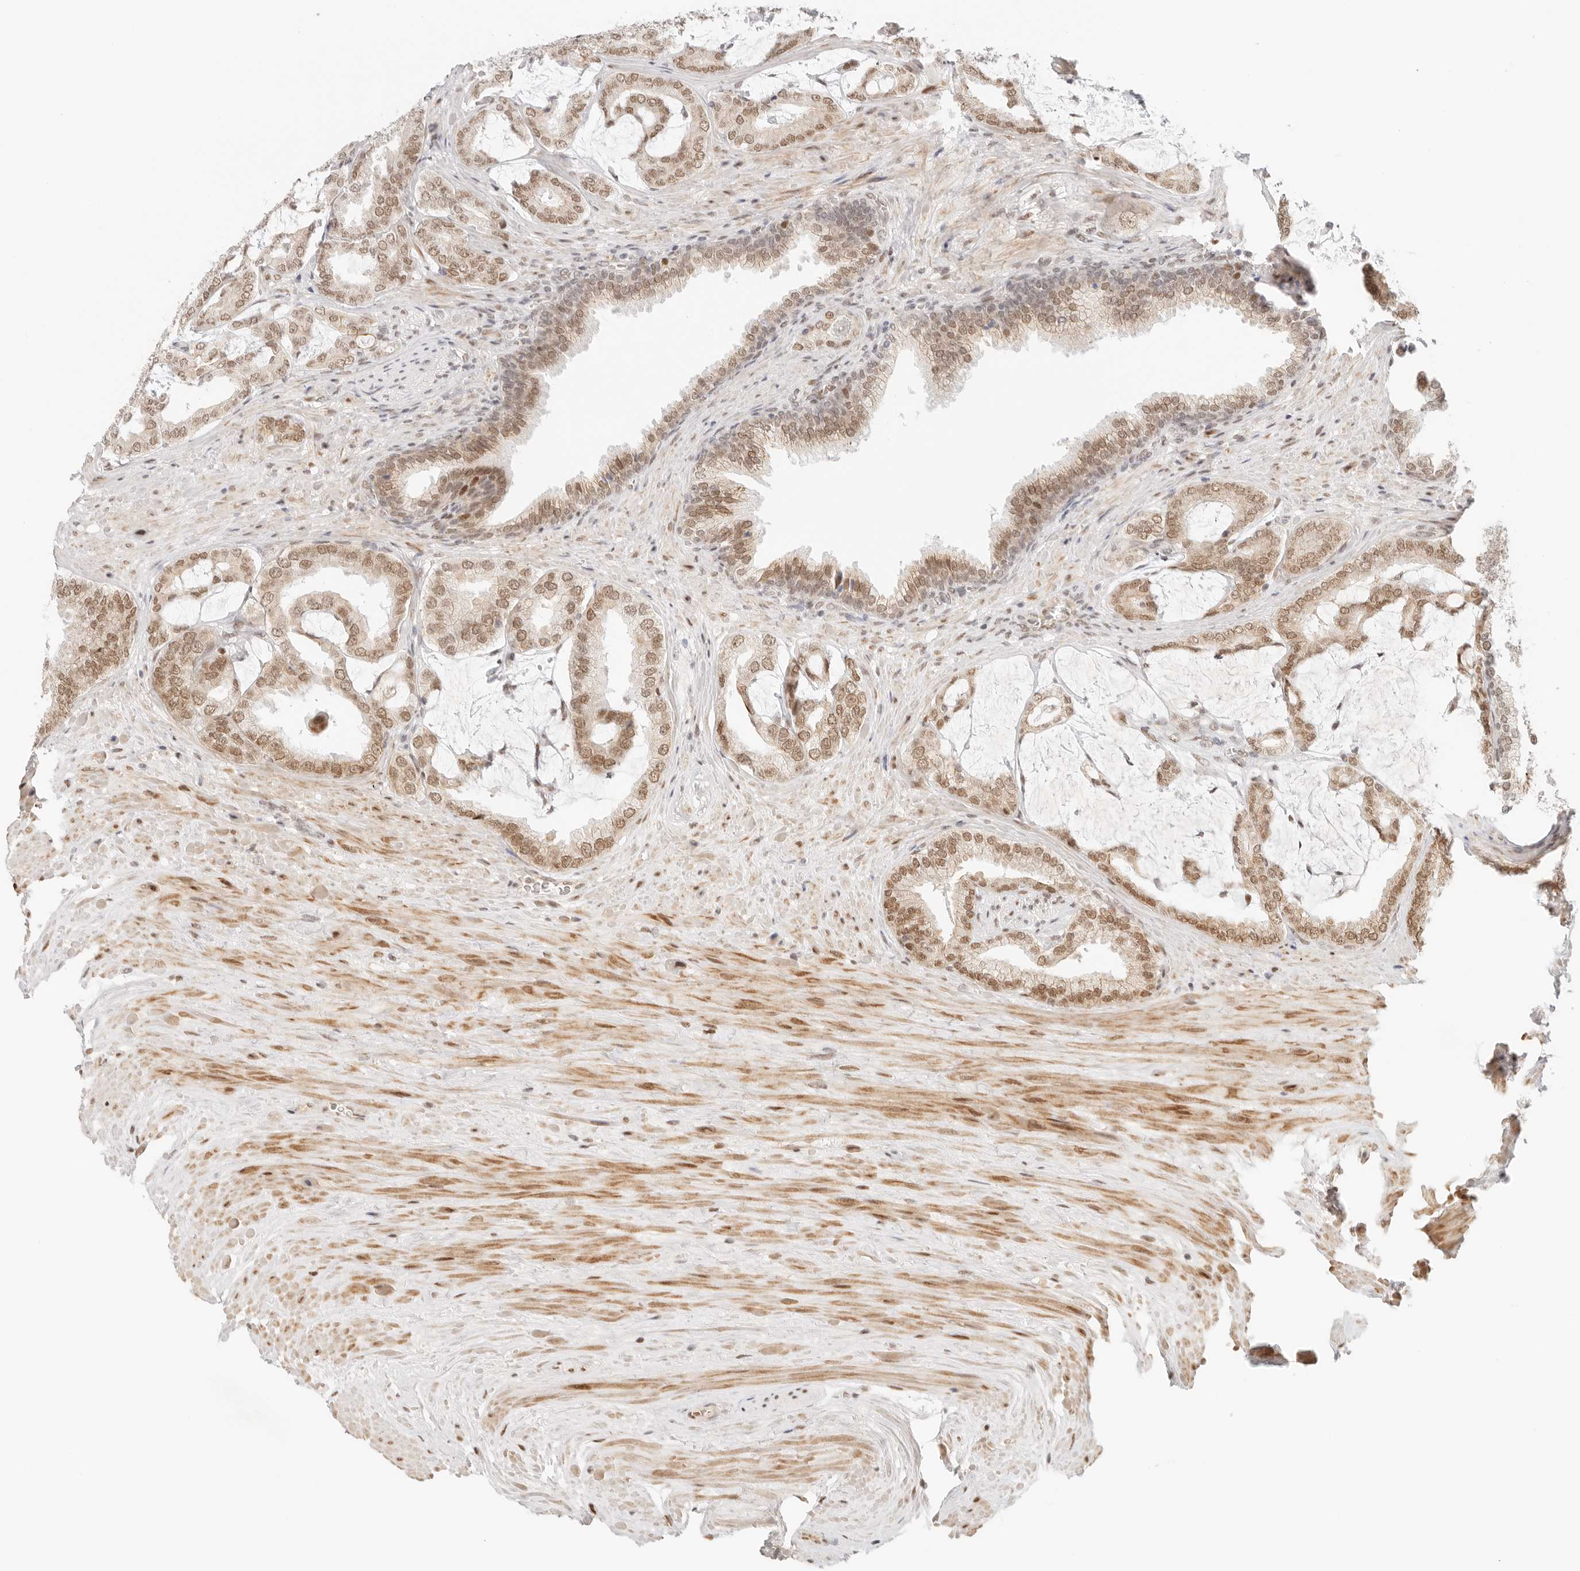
{"staining": {"intensity": "moderate", "quantity": ">75%", "location": "nuclear"}, "tissue": "prostate cancer", "cell_type": "Tumor cells", "image_type": "cancer", "snomed": [{"axis": "morphology", "description": "Adenocarcinoma, Low grade"}, {"axis": "topography", "description": "Prostate"}], "caption": "Immunohistochemical staining of prostate cancer shows medium levels of moderate nuclear protein expression in about >75% of tumor cells. The protein is stained brown, and the nuclei are stained in blue (DAB IHC with brightfield microscopy, high magnification).", "gene": "HOXC5", "patient": {"sex": "male", "age": 71}}